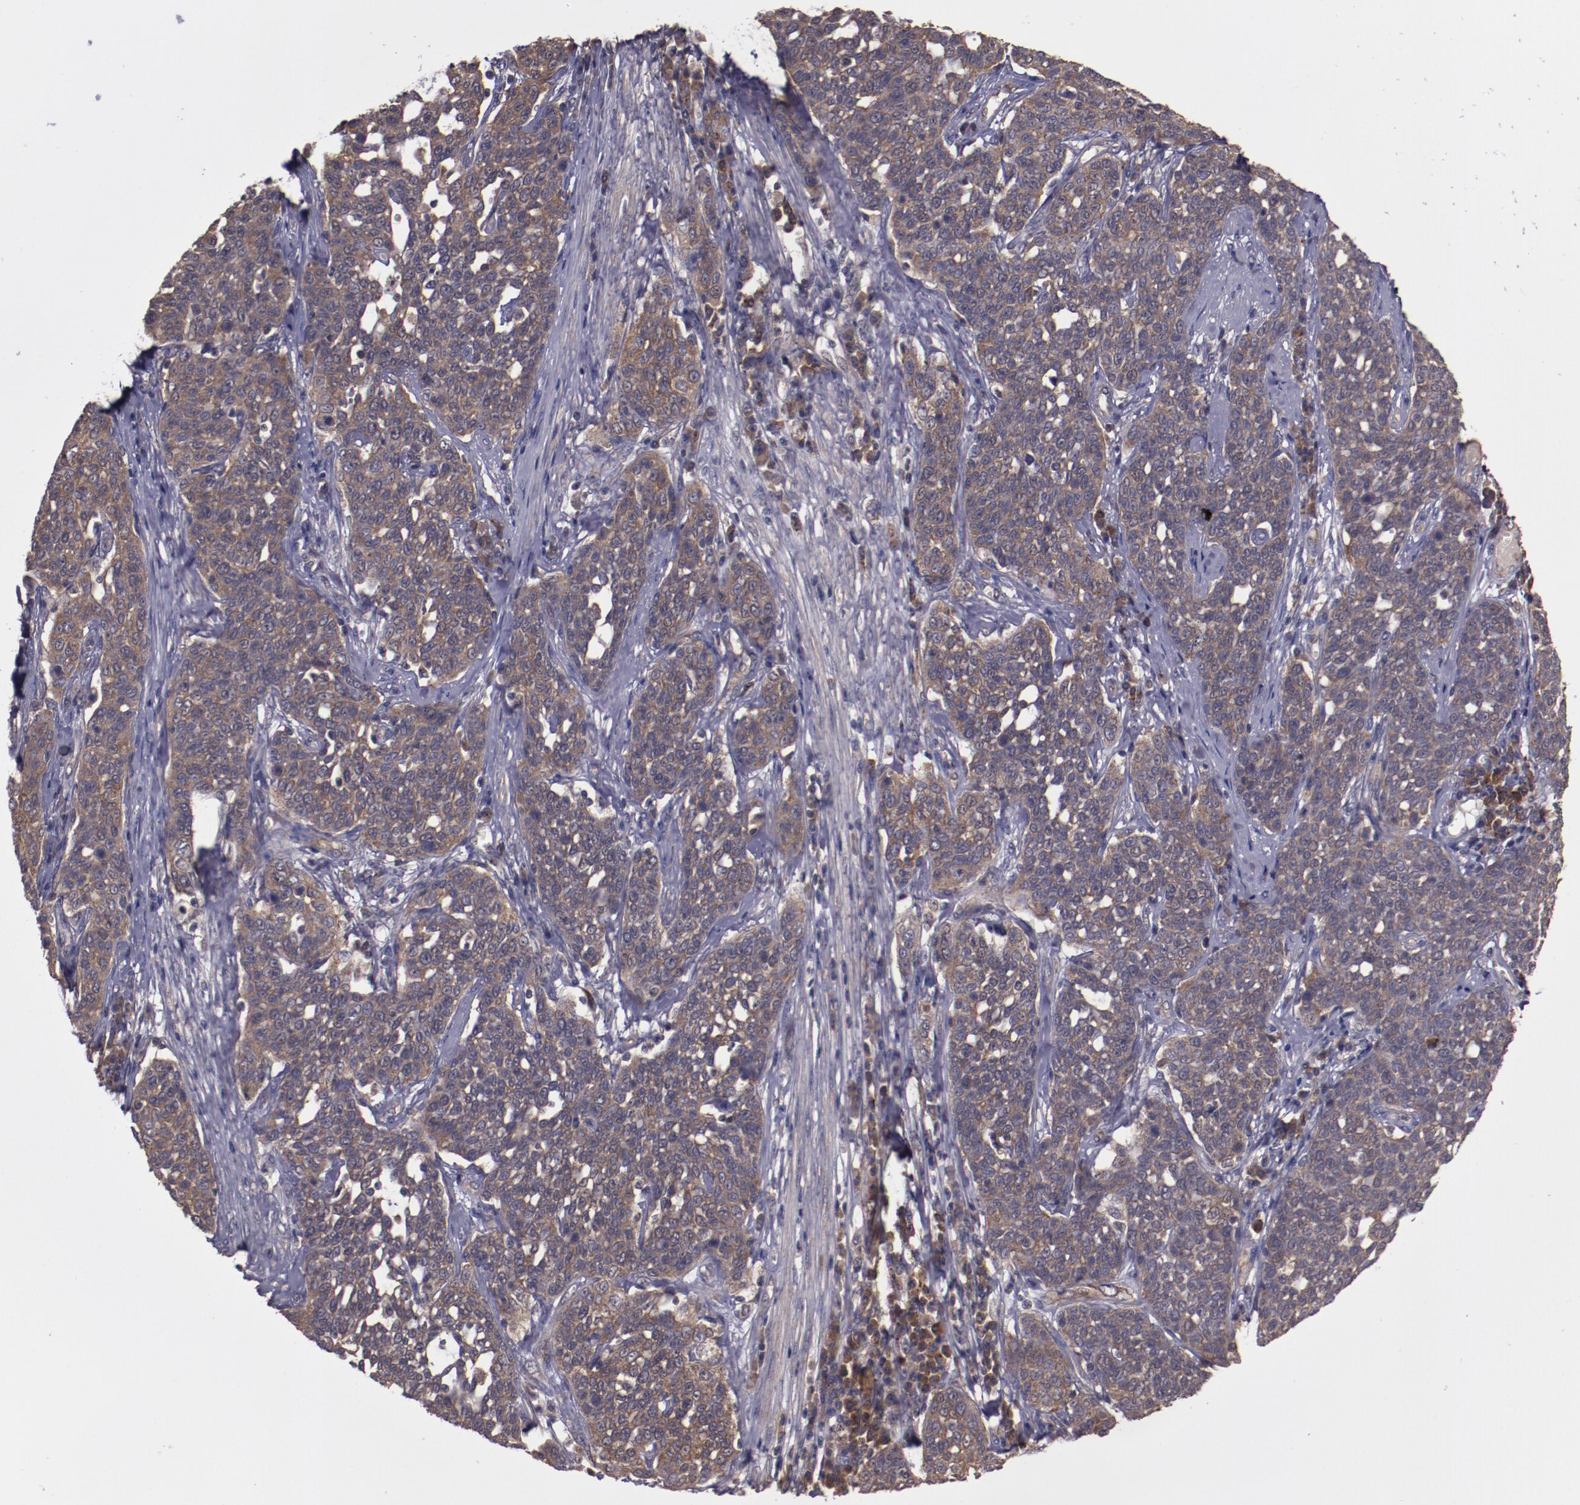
{"staining": {"intensity": "weak", "quantity": ">75%", "location": "cytoplasmic/membranous"}, "tissue": "cervical cancer", "cell_type": "Tumor cells", "image_type": "cancer", "snomed": [{"axis": "morphology", "description": "Squamous cell carcinoma, NOS"}, {"axis": "topography", "description": "Cervix"}], "caption": "Brown immunohistochemical staining in human squamous cell carcinoma (cervical) reveals weak cytoplasmic/membranous staining in about >75% of tumor cells.", "gene": "FTSJ1", "patient": {"sex": "female", "age": 34}}